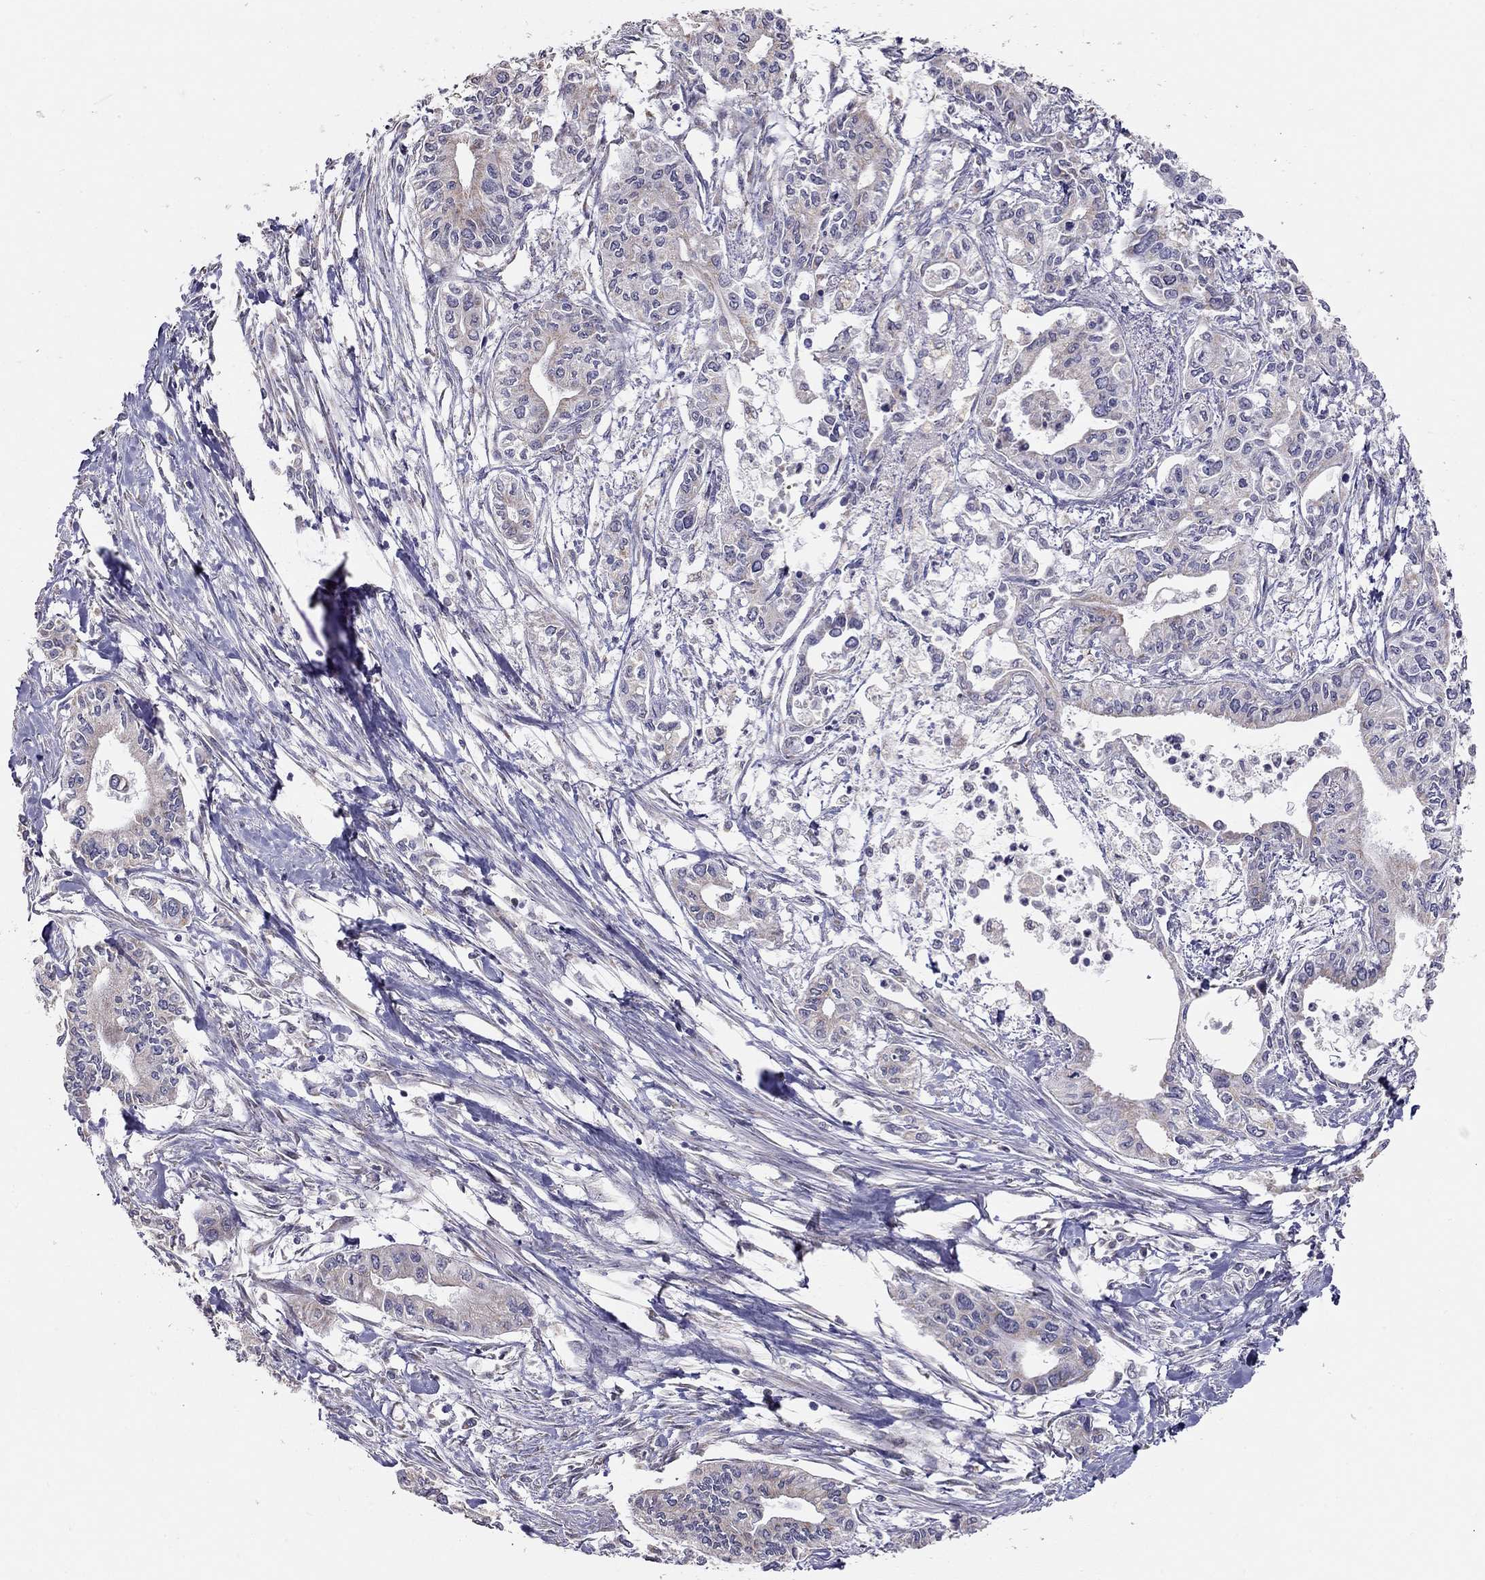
{"staining": {"intensity": "weak", "quantity": "<25%", "location": "cytoplasmic/membranous"}, "tissue": "pancreatic cancer", "cell_type": "Tumor cells", "image_type": "cancer", "snomed": [{"axis": "morphology", "description": "Adenocarcinoma, NOS"}, {"axis": "topography", "description": "Pancreas"}], "caption": "An immunohistochemistry histopathology image of pancreatic cancer (adenocarcinoma) is shown. There is no staining in tumor cells of pancreatic cancer (adenocarcinoma). (Brightfield microscopy of DAB (3,3'-diaminobenzidine) immunohistochemistry at high magnification).", "gene": "LRIT3", "patient": {"sex": "male", "age": 60}}